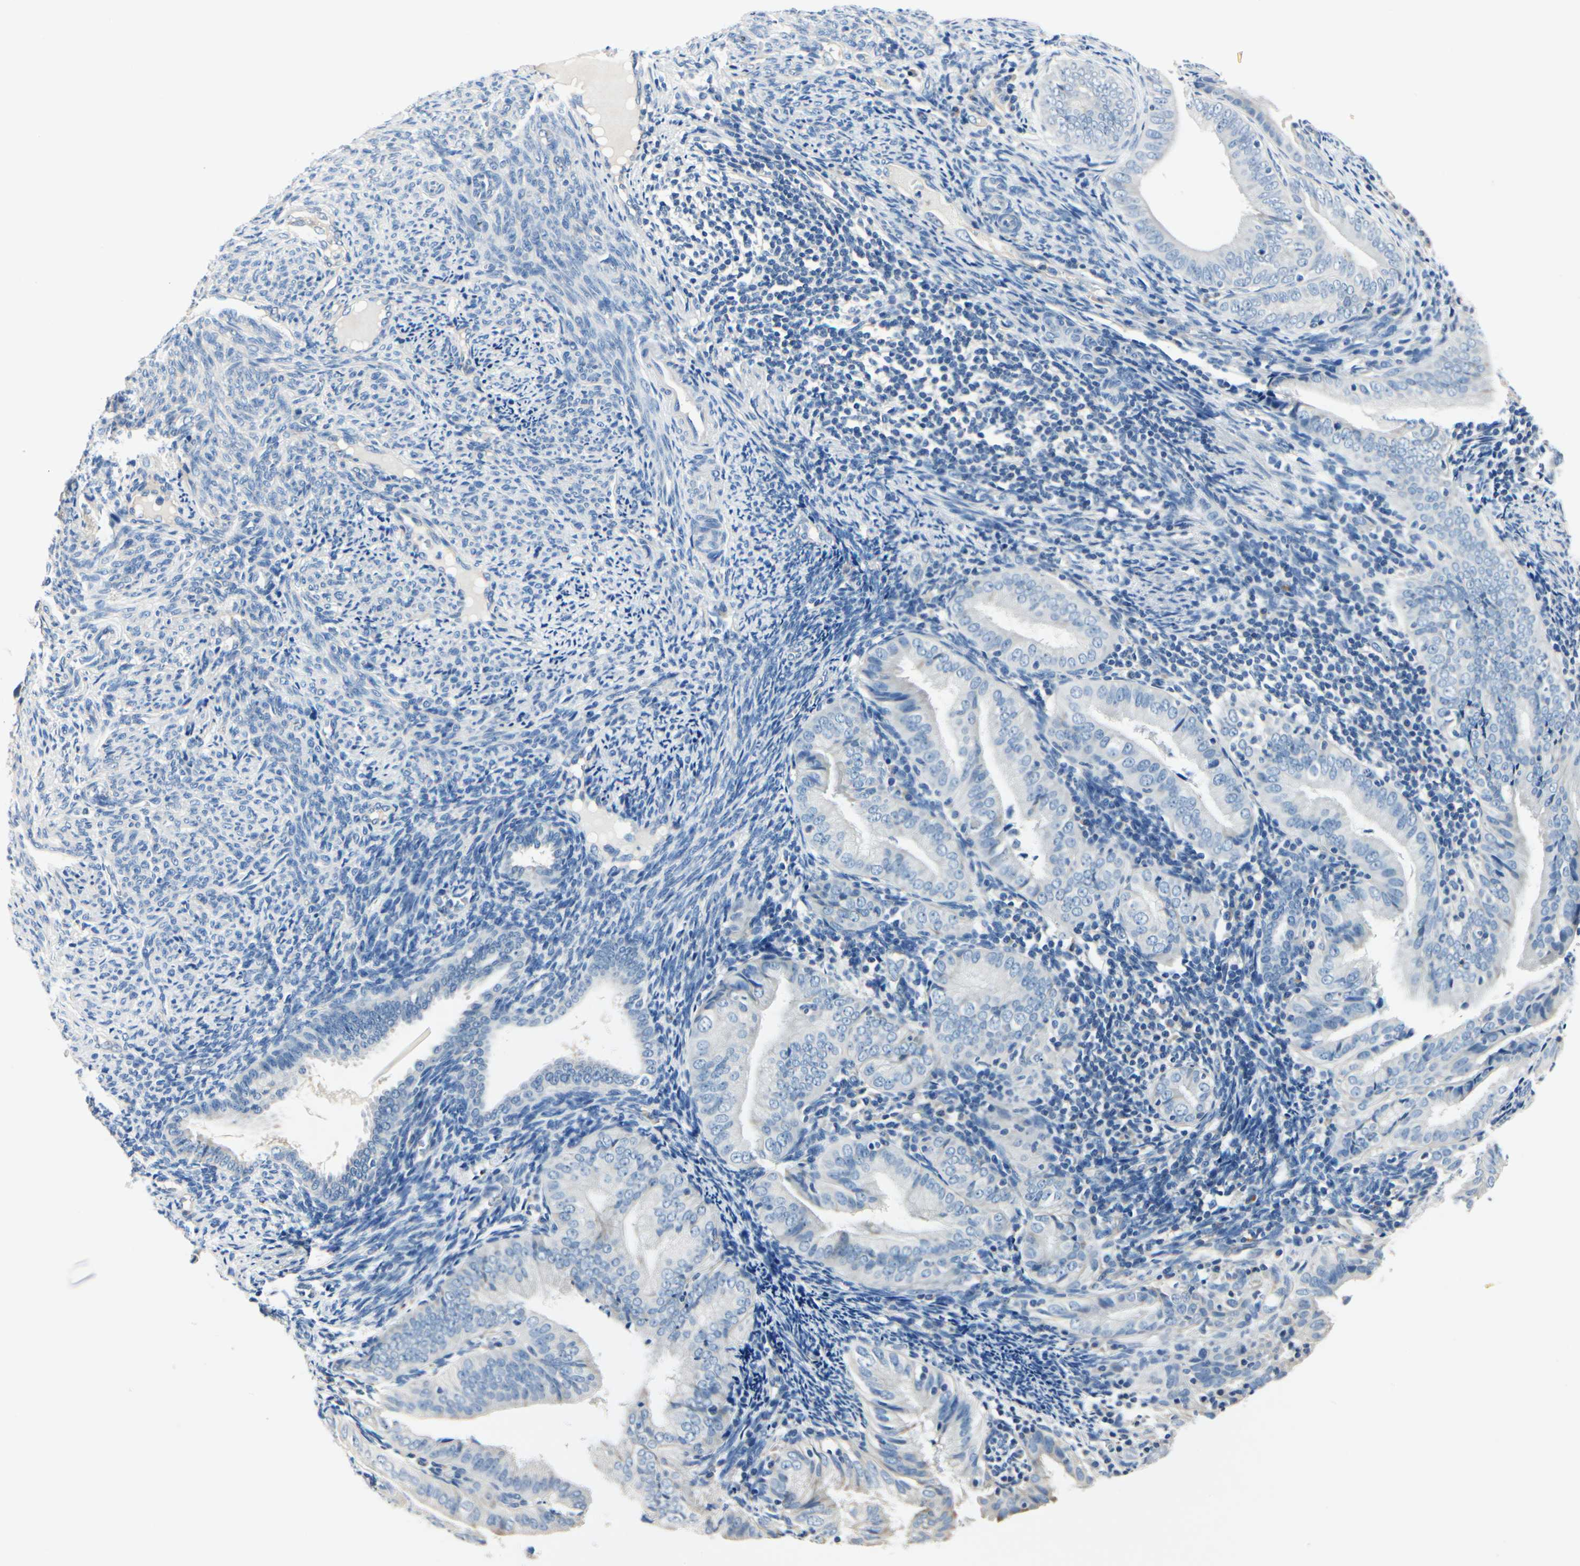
{"staining": {"intensity": "negative", "quantity": "none", "location": "none"}, "tissue": "endometrial cancer", "cell_type": "Tumor cells", "image_type": "cancer", "snomed": [{"axis": "morphology", "description": "Adenocarcinoma, NOS"}, {"axis": "topography", "description": "Endometrium"}], "caption": "A micrograph of endometrial adenocarcinoma stained for a protein shows no brown staining in tumor cells.", "gene": "TGFBR3", "patient": {"sex": "female", "age": 58}}